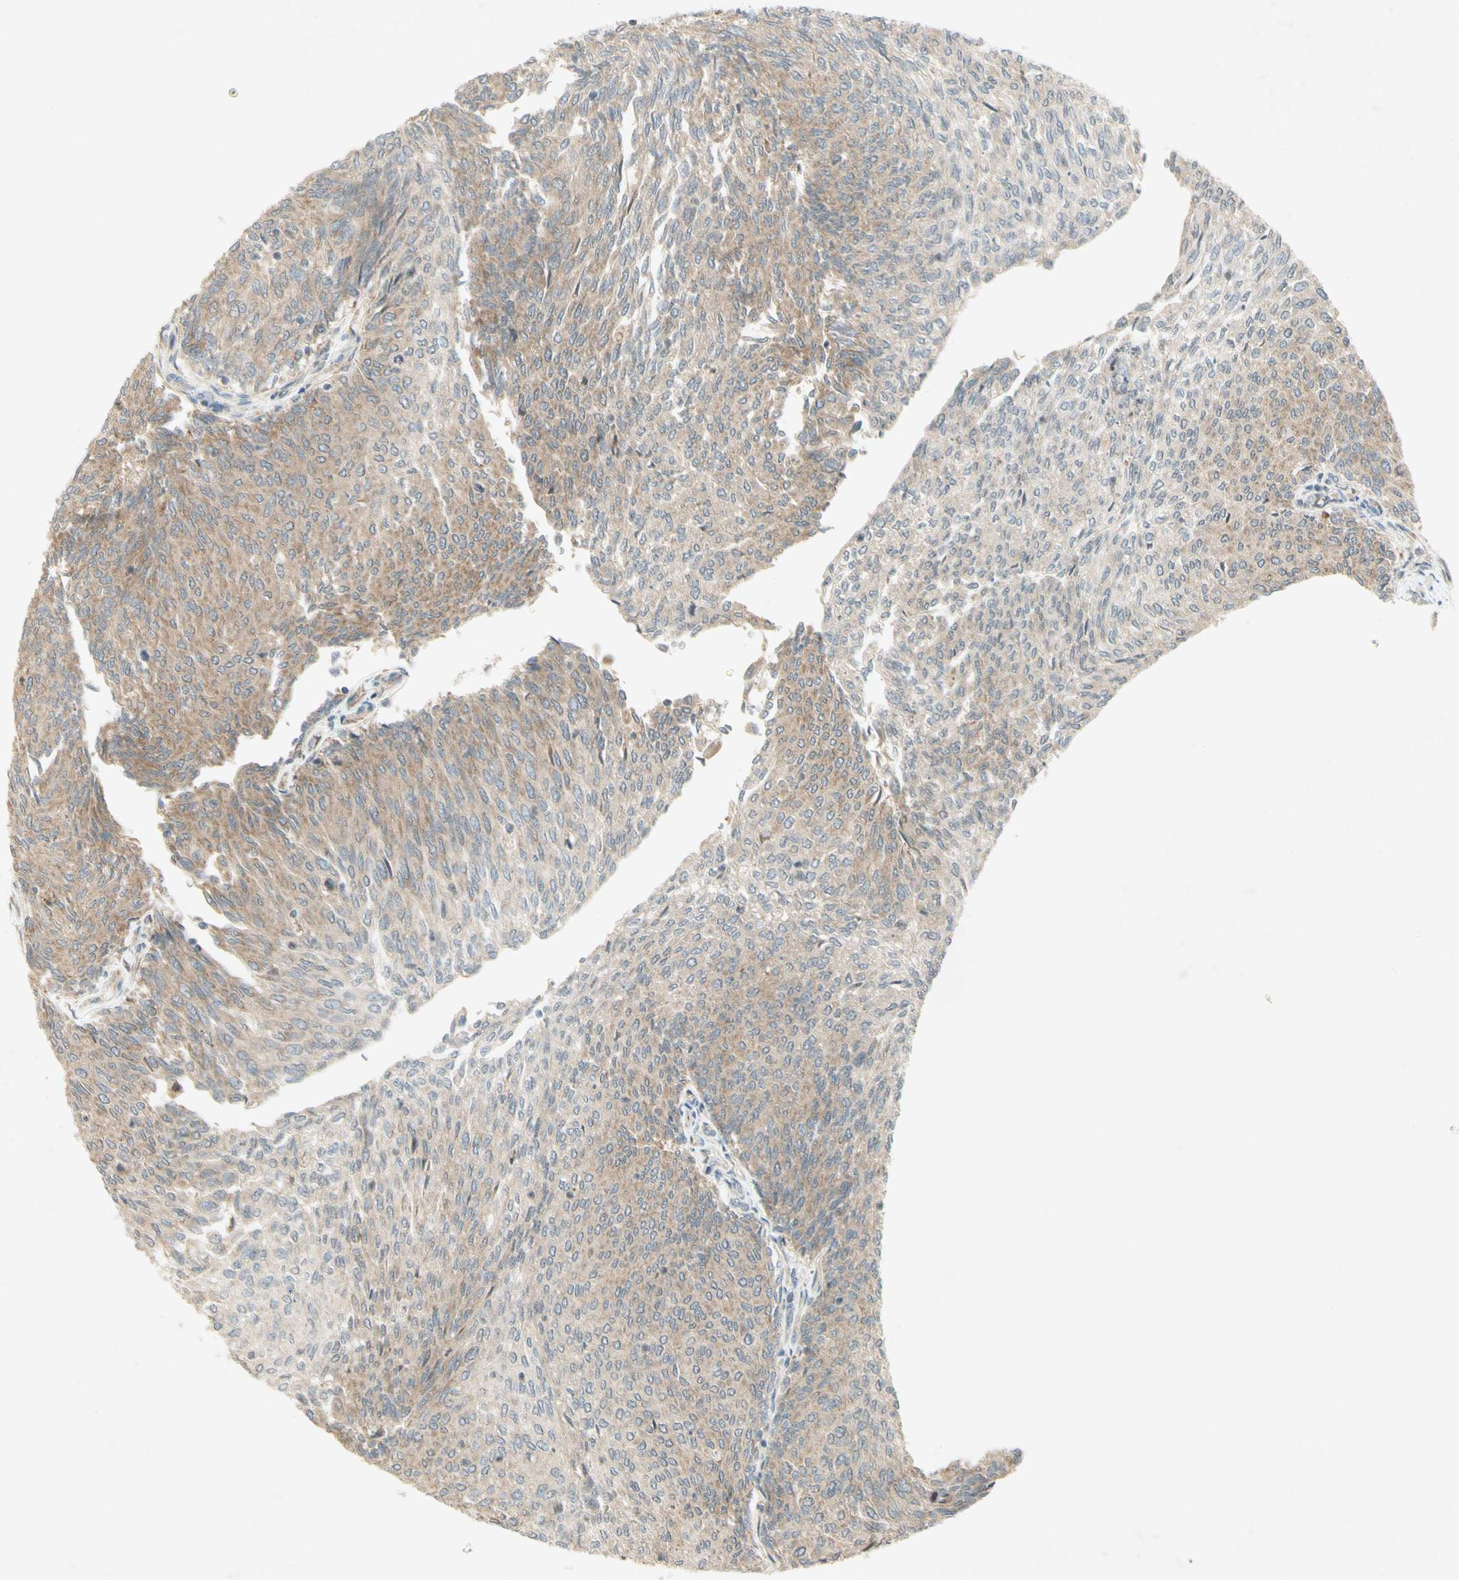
{"staining": {"intensity": "moderate", "quantity": "25%-75%", "location": "cytoplasmic/membranous"}, "tissue": "urothelial cancer", "cell_type": "Tumor cells", "image_type": "cancer", "snomed": [{"axis": "morphology", "description": "Urothelial carcinoma, Low grade"}, {"axis": "topography", "description": "Urinary bladder"}], "caption": "Urothelial cancer was stained to show a protein in brown. There is medium levels of moderate cytoplasmic/membranous expression in approximately 25%-75% of tumor cells. The staining was performed using DAB (3,3'-diaminobenzidine), with brown indicating positive protein expression. Nuclei are stained blue with hematoxylin.", "gene": "ETF1", "patient": {"sex": "female", "age": 79}}